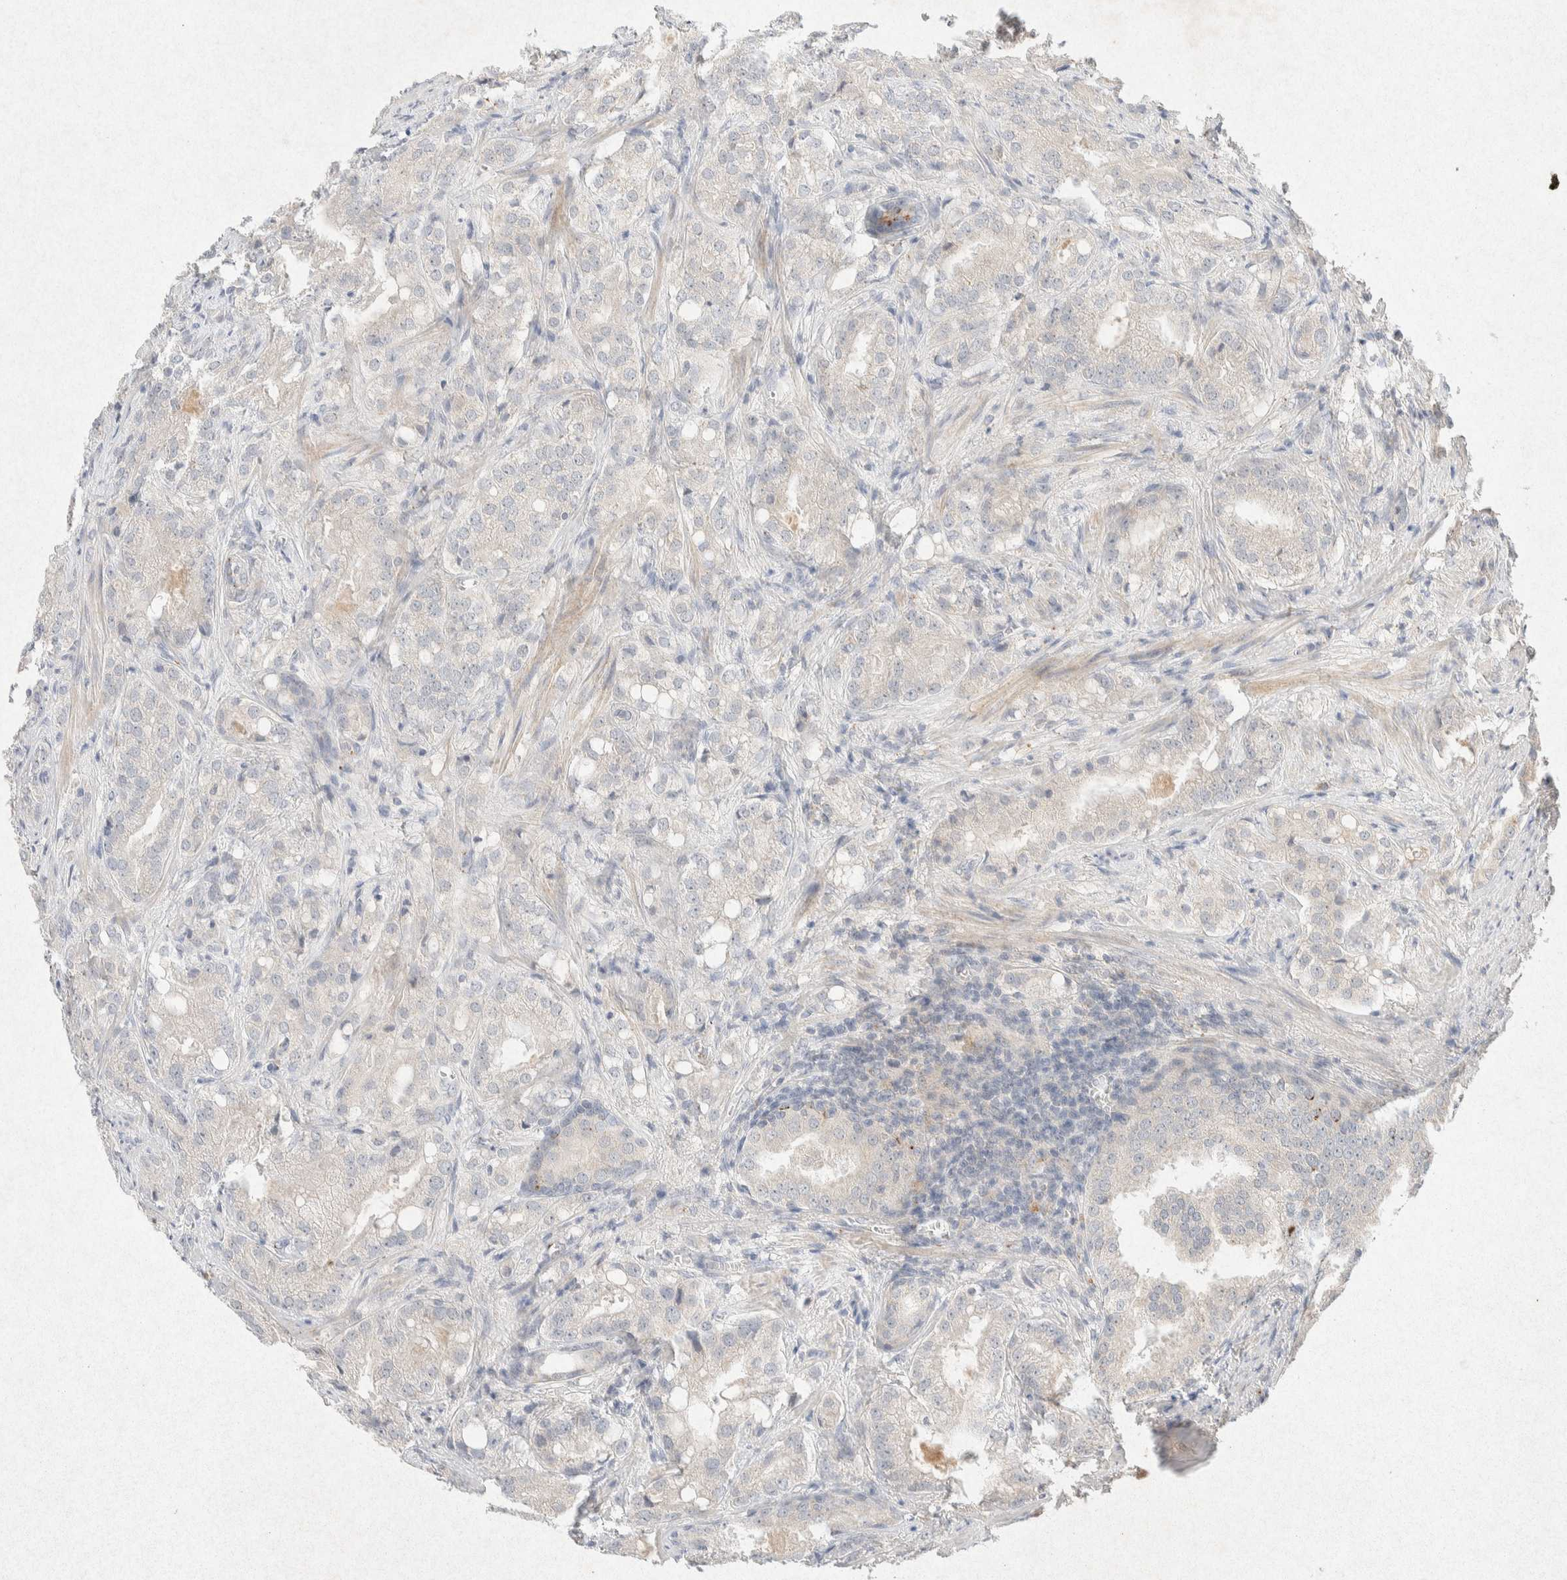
{"staining": {"intensity": "negative", "quantity": "none", "location": "none"}, "tissue": "prostate cancer", "cell_type": "Tumor cells", "image_type": "cancer", "snomed": [{"axis": "morphology", "description": "Adenocarcinoma, High grade"}, {"axis": "topography", "description": "Prostate"}], "caption": "This image is of high-grade adenocarcinoma (prostate) stained with IHC to label a protein in brown with the nuclei are counter-stained blue. There is no expression in tumor cells.", "gene": "GNAI1", "patient": {"sex": "male", "age": 64}}